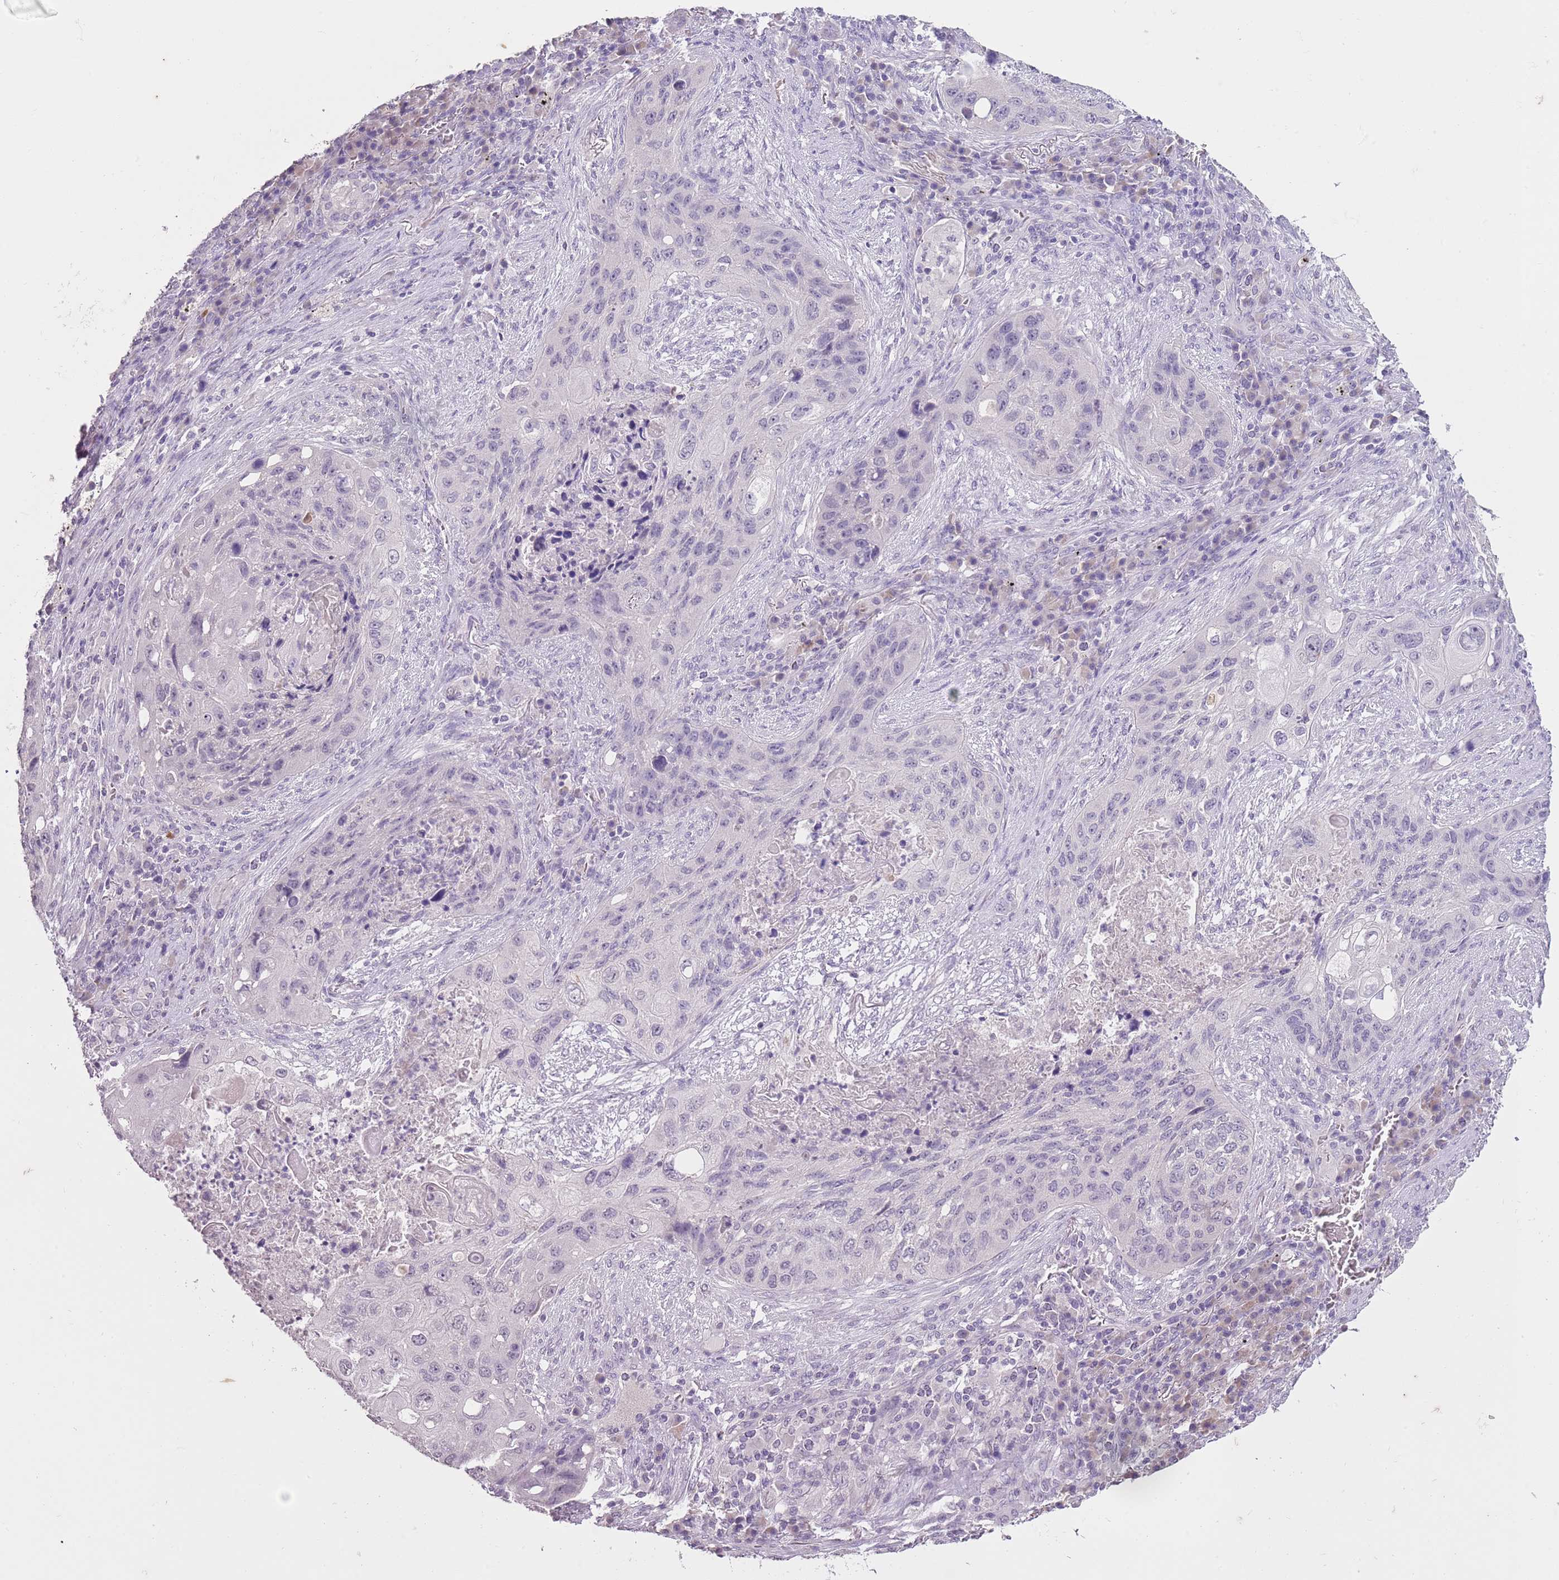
{"staining": {"intensity": "negative", "quantity": "none", "location": "none"}, "tissue": "lung cancer", "cell_type": "Tumor cells", "image_type": "cancer", "snomed": [{"axis": "morphology", "description": "Squamous cell carcinoma, NOS"}, {"axis": "topography", "description": "Lung"}], "caption": "Histopathology image shows no protein positivity in tumor cells of squamous cell carcinoma (lung) tissue.", "gene": "SLC35E3", "patient": {"sex": "female", "age": 63}}